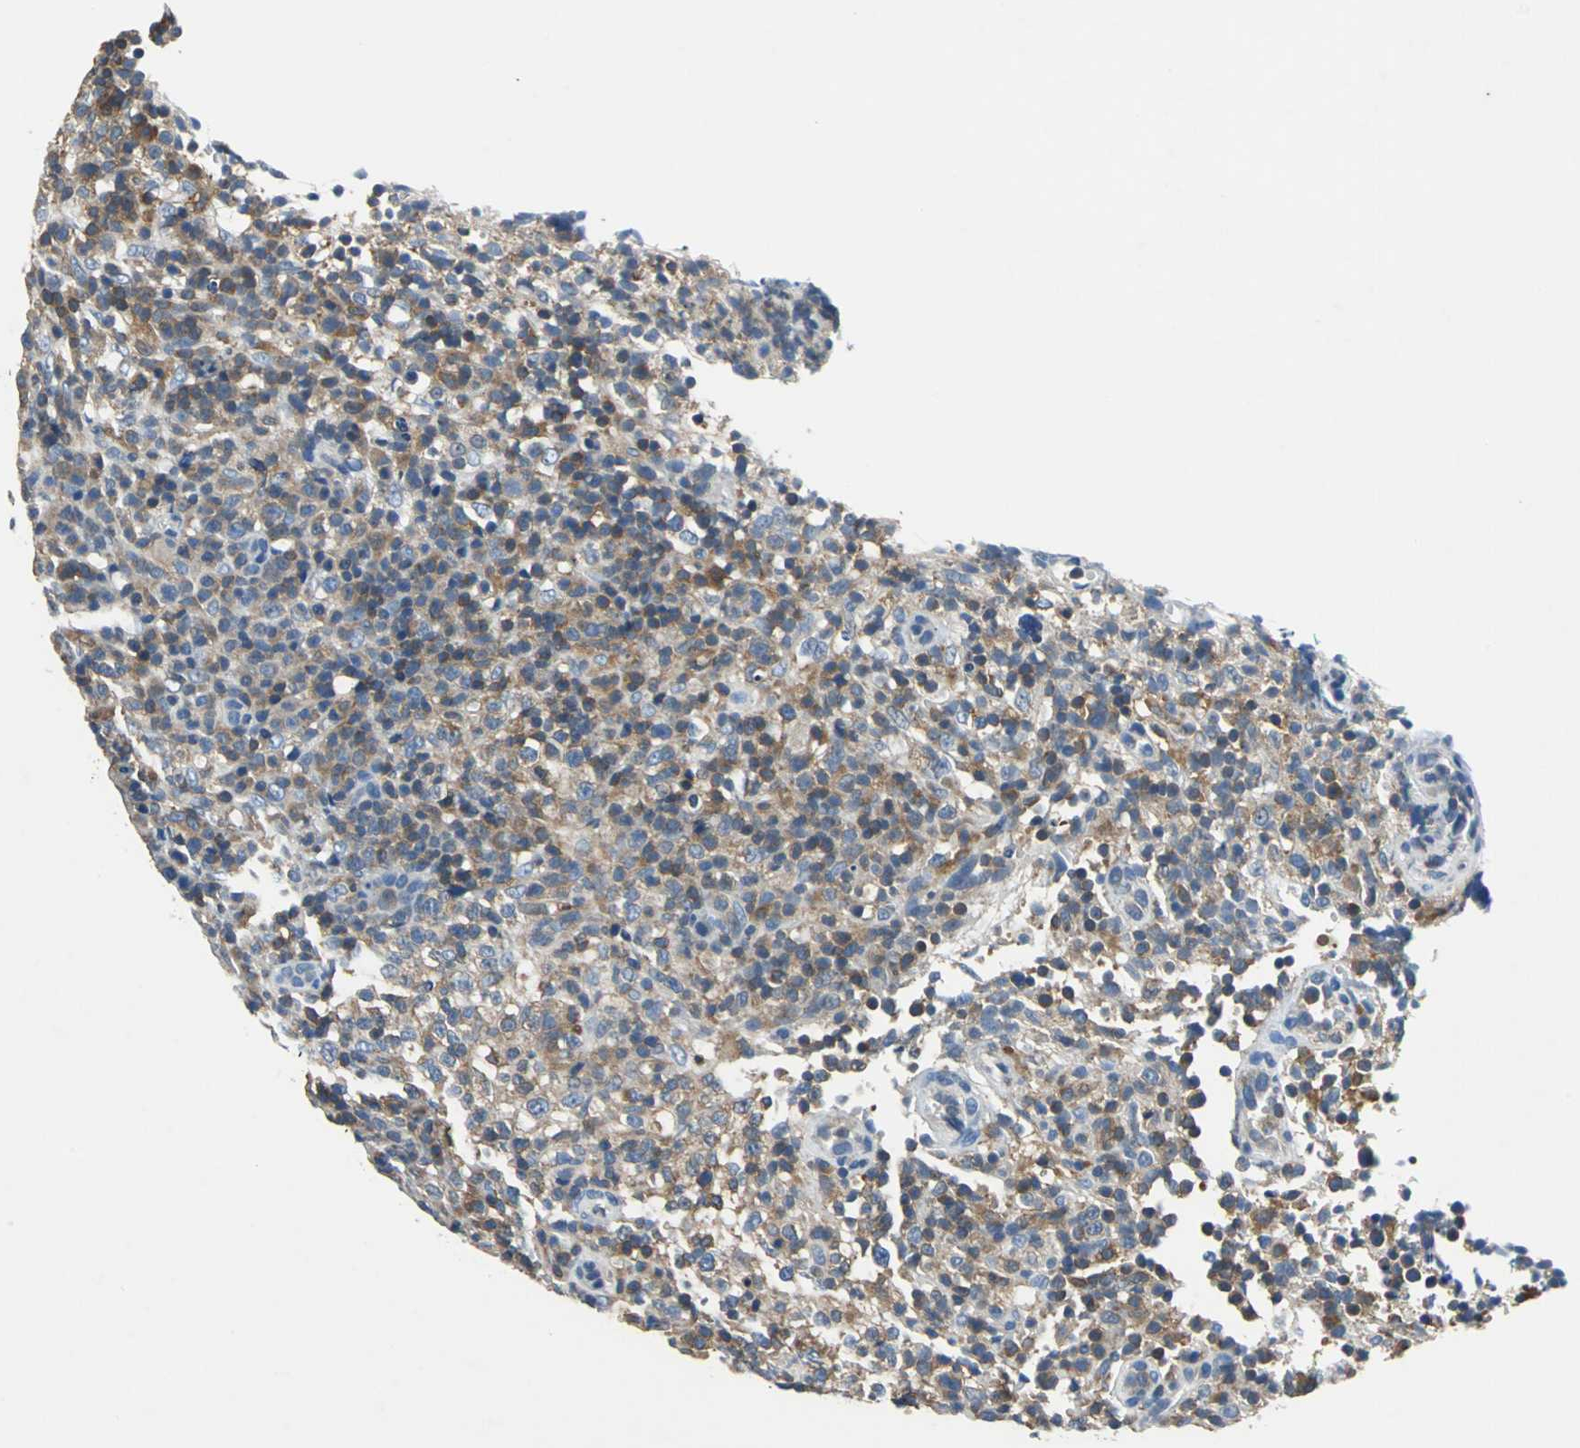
{"staining": {"intensity": "moderate", "quantity": "<25%", "location": "cytoplasmic/membranous"}, "tissue": "lymphoma", "cell_type": "Tumor cells", "image_type": "cancer", "snomed": [{"axis": "morphology", "description": "Malignant lymphoma, non-Hodgkin's type, High grade"}, {"axis": "topography", "description": "Lymph node"}], "caption": "The immunohistochemical stain highlights moderate cytoplasmic/membranous positivity in tumor cells of lymphoma tissue. Immunohistochemistry stains the protein in brown and the nuclei are stained blue.", "gene": "PRKCA", "patient": {"sex": "female", "age": 76}}